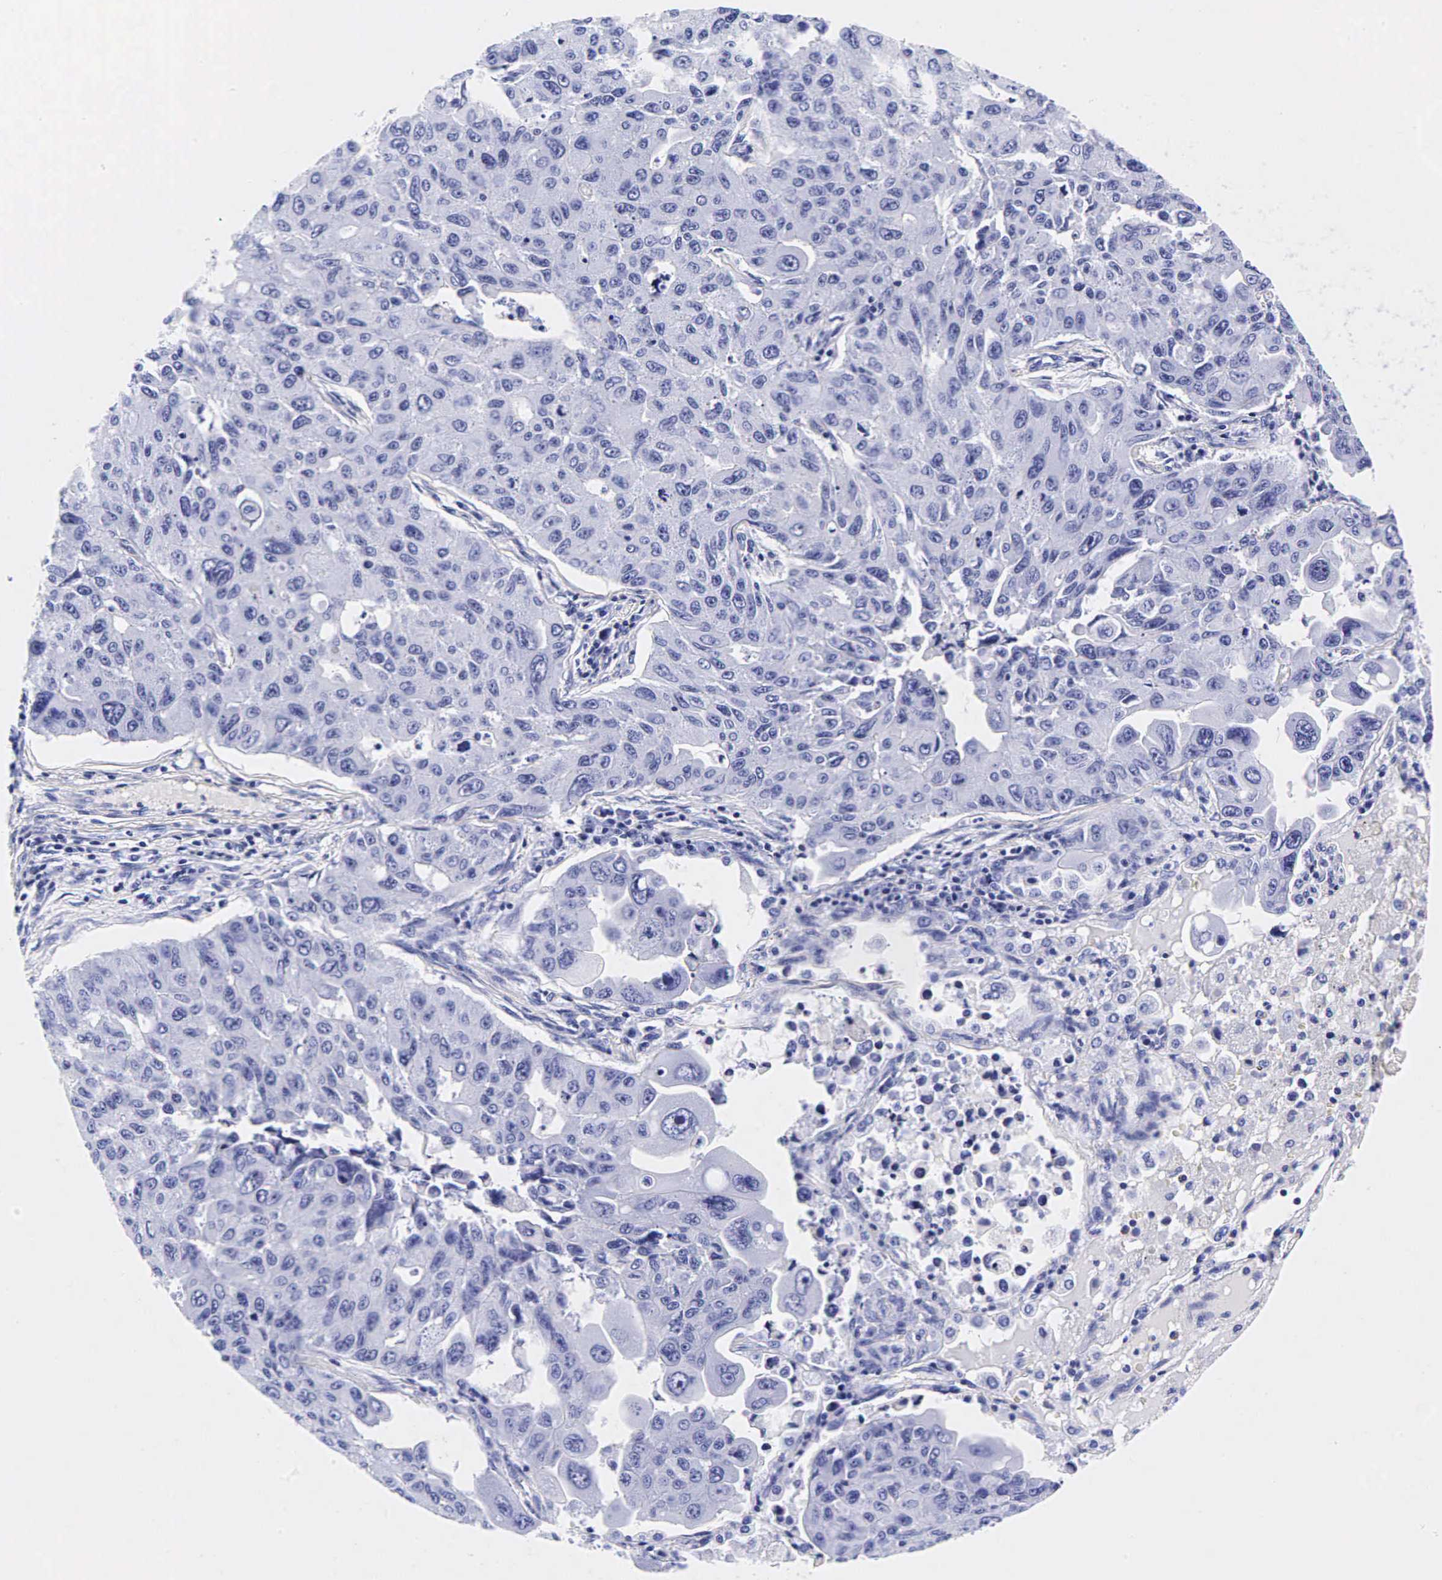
{"staining": {"intensity": "negative", "quantity": "none", "location": "none"}, "tissue": "lung cancer", "cell_type": "Tumor cells", "image_type": "cancer", "snomed": [{"axis": "morphology", "description": "Adenocarcinoma, NOS"}, {"axis": "topography", "description": "Lung"}], "caption": "Lung cancer stained for a protein using immunohistochemistry (IHC) reveals no positivity tumor cells.", "gene": "GAST", "patient": {"sex": "male", "age": 64}}